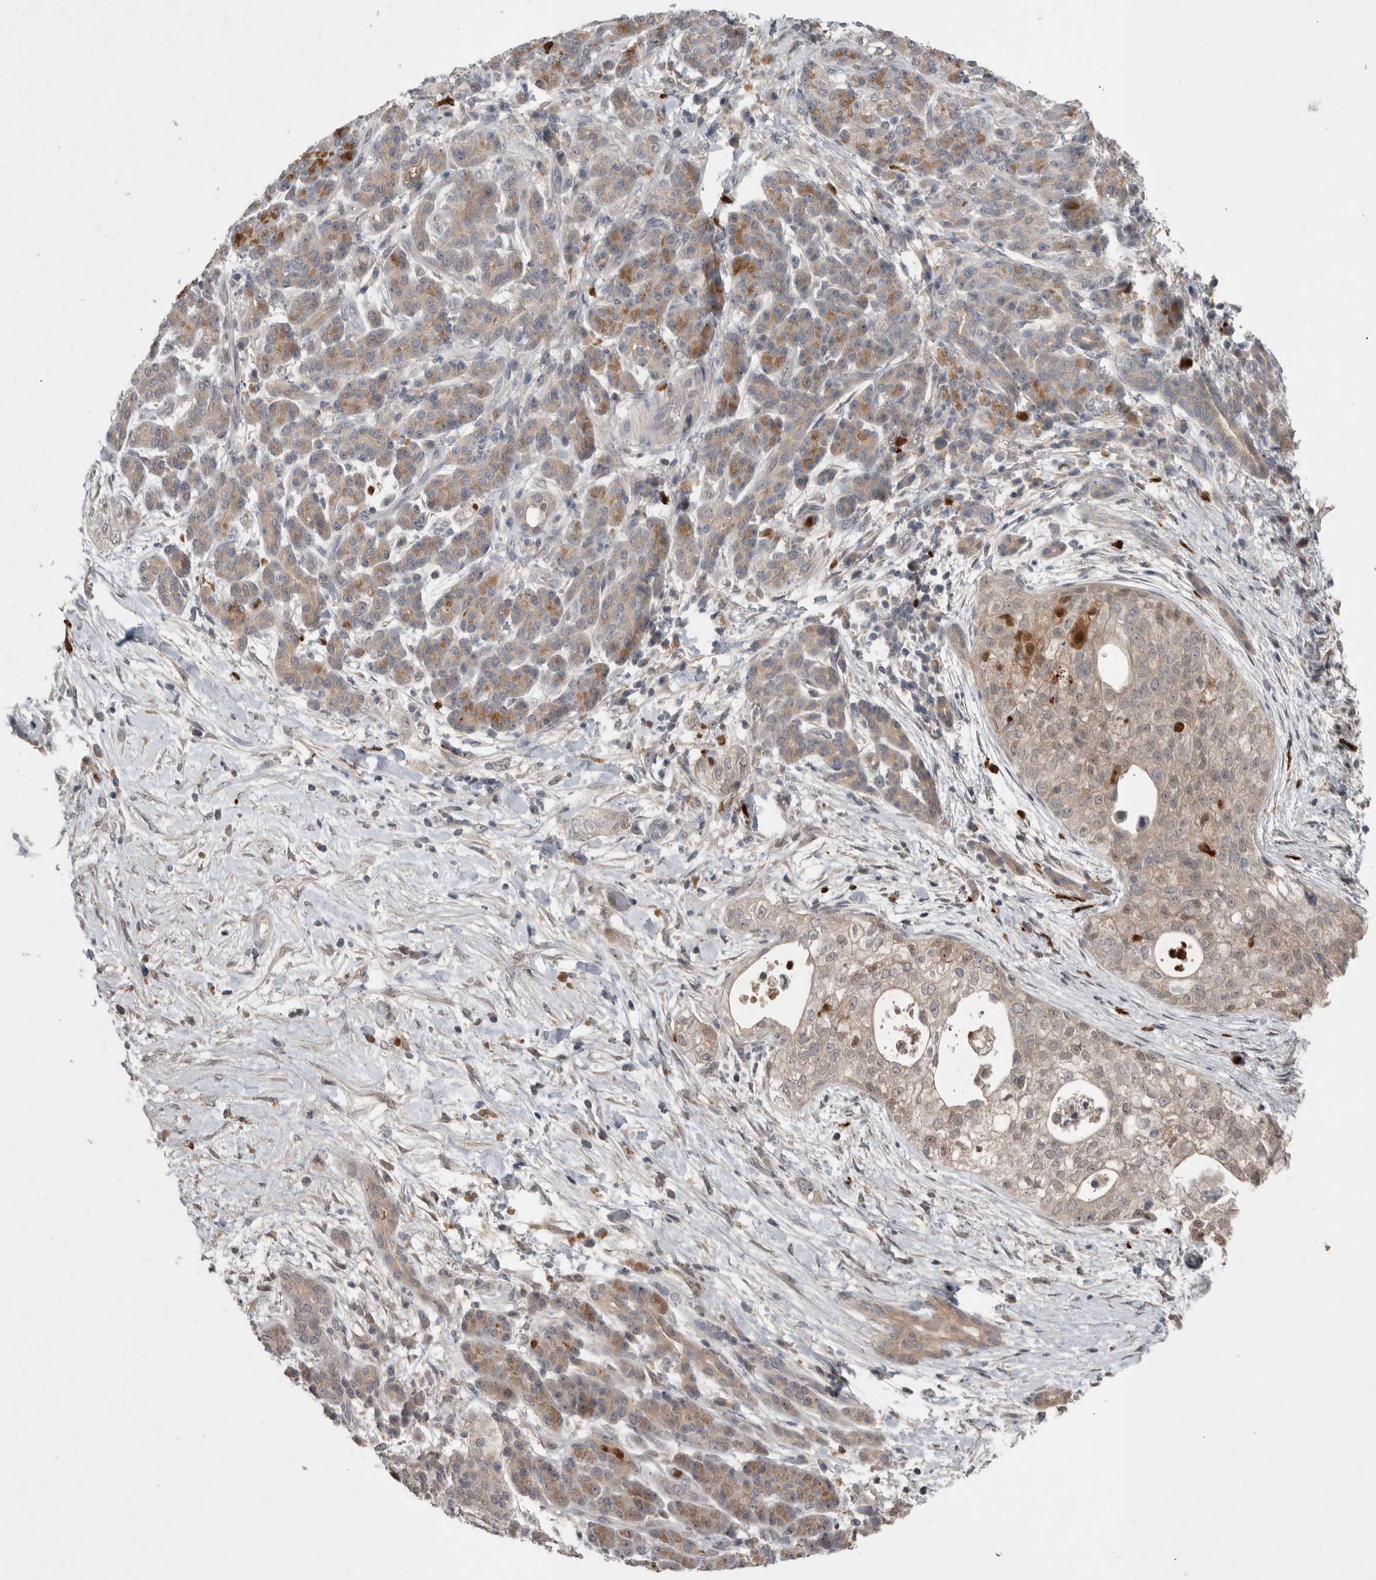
{"staining": {"intensity": "weak", "quantity": ">75%", "location": "cytoplasmic/membranous"}, "tissue": "pancreatic cancer", "cell_type": "Tumor cells", "image_type": "cancer", "snomed": [{"axis": "morphology", "description": "Adenocarcinoma, NOS"}, {"axis": "topography", "description": "Pancreas"}], "caption": "Adenocarcinoma (pancreatic) stained with DAB (3,3'-diaminobenzidine) IHC shows low levels of weak cytoplasmic/membranous staining in about >75% of tumor cells. (DAB IHC, brown staining for protein, blue staining for nuclei).", "gene": "SCP2", "patient": {"sex": "male", "age": 72}}